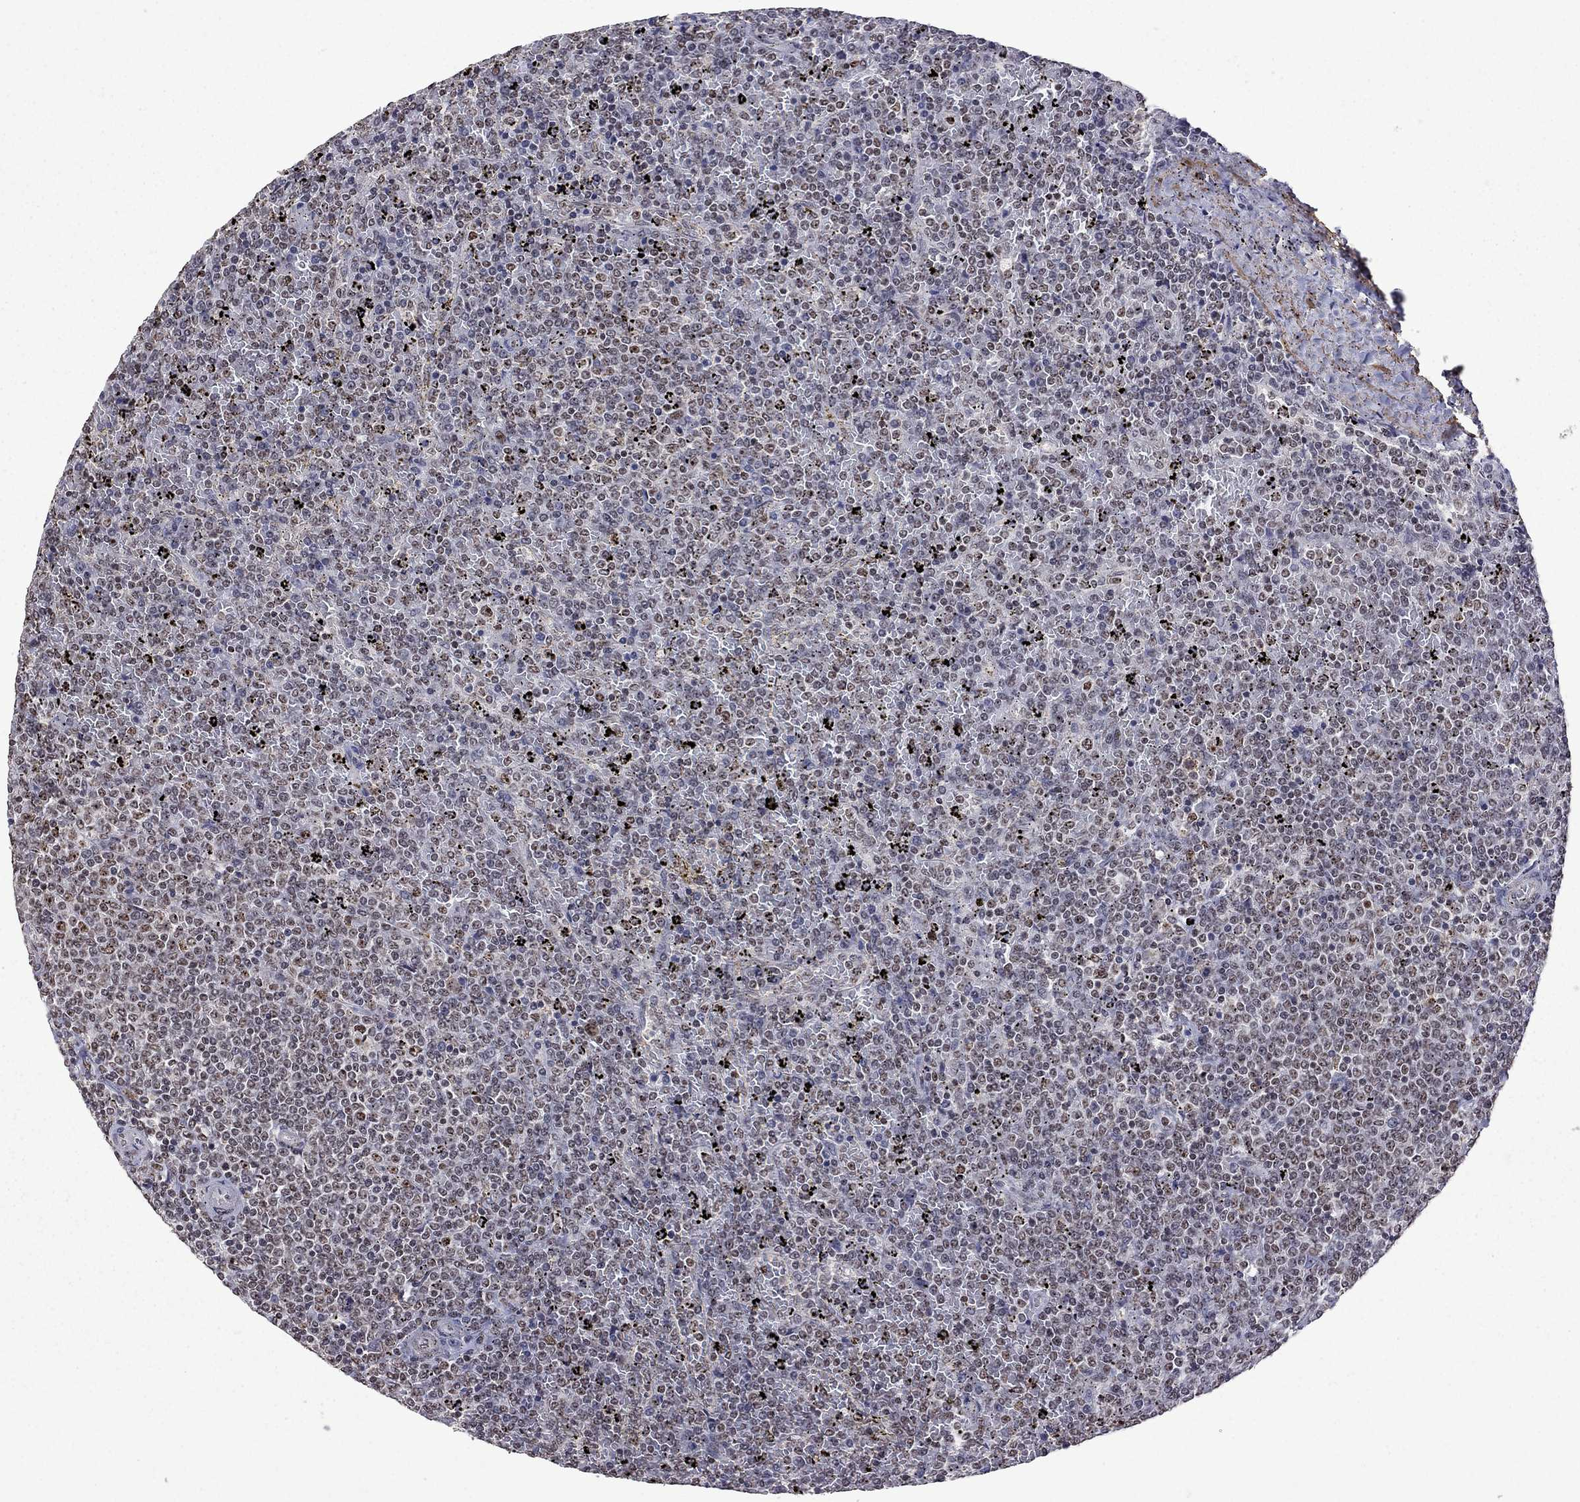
{"staining": {"intensity": "negative", "quantity": "none", "location": "none"}, "tissue": "lymphoma", "cell_type": "Tumor cells", "image_type": "cancer", "snomed": [{"axis": "morphology", "description": "Malignant lymphoma, non-Hodgkin's type, Low grade"}, {"axis": "topography", "description": "Spleen"}], "caption": "A high-resolution histopathology image shows immunohistochemistry (IHC) staining of lymphoma, which exhibits no significant staining in tumor cells.", "gene": "SPOUT1", "patient": {"sex": "female", "age": 77}}